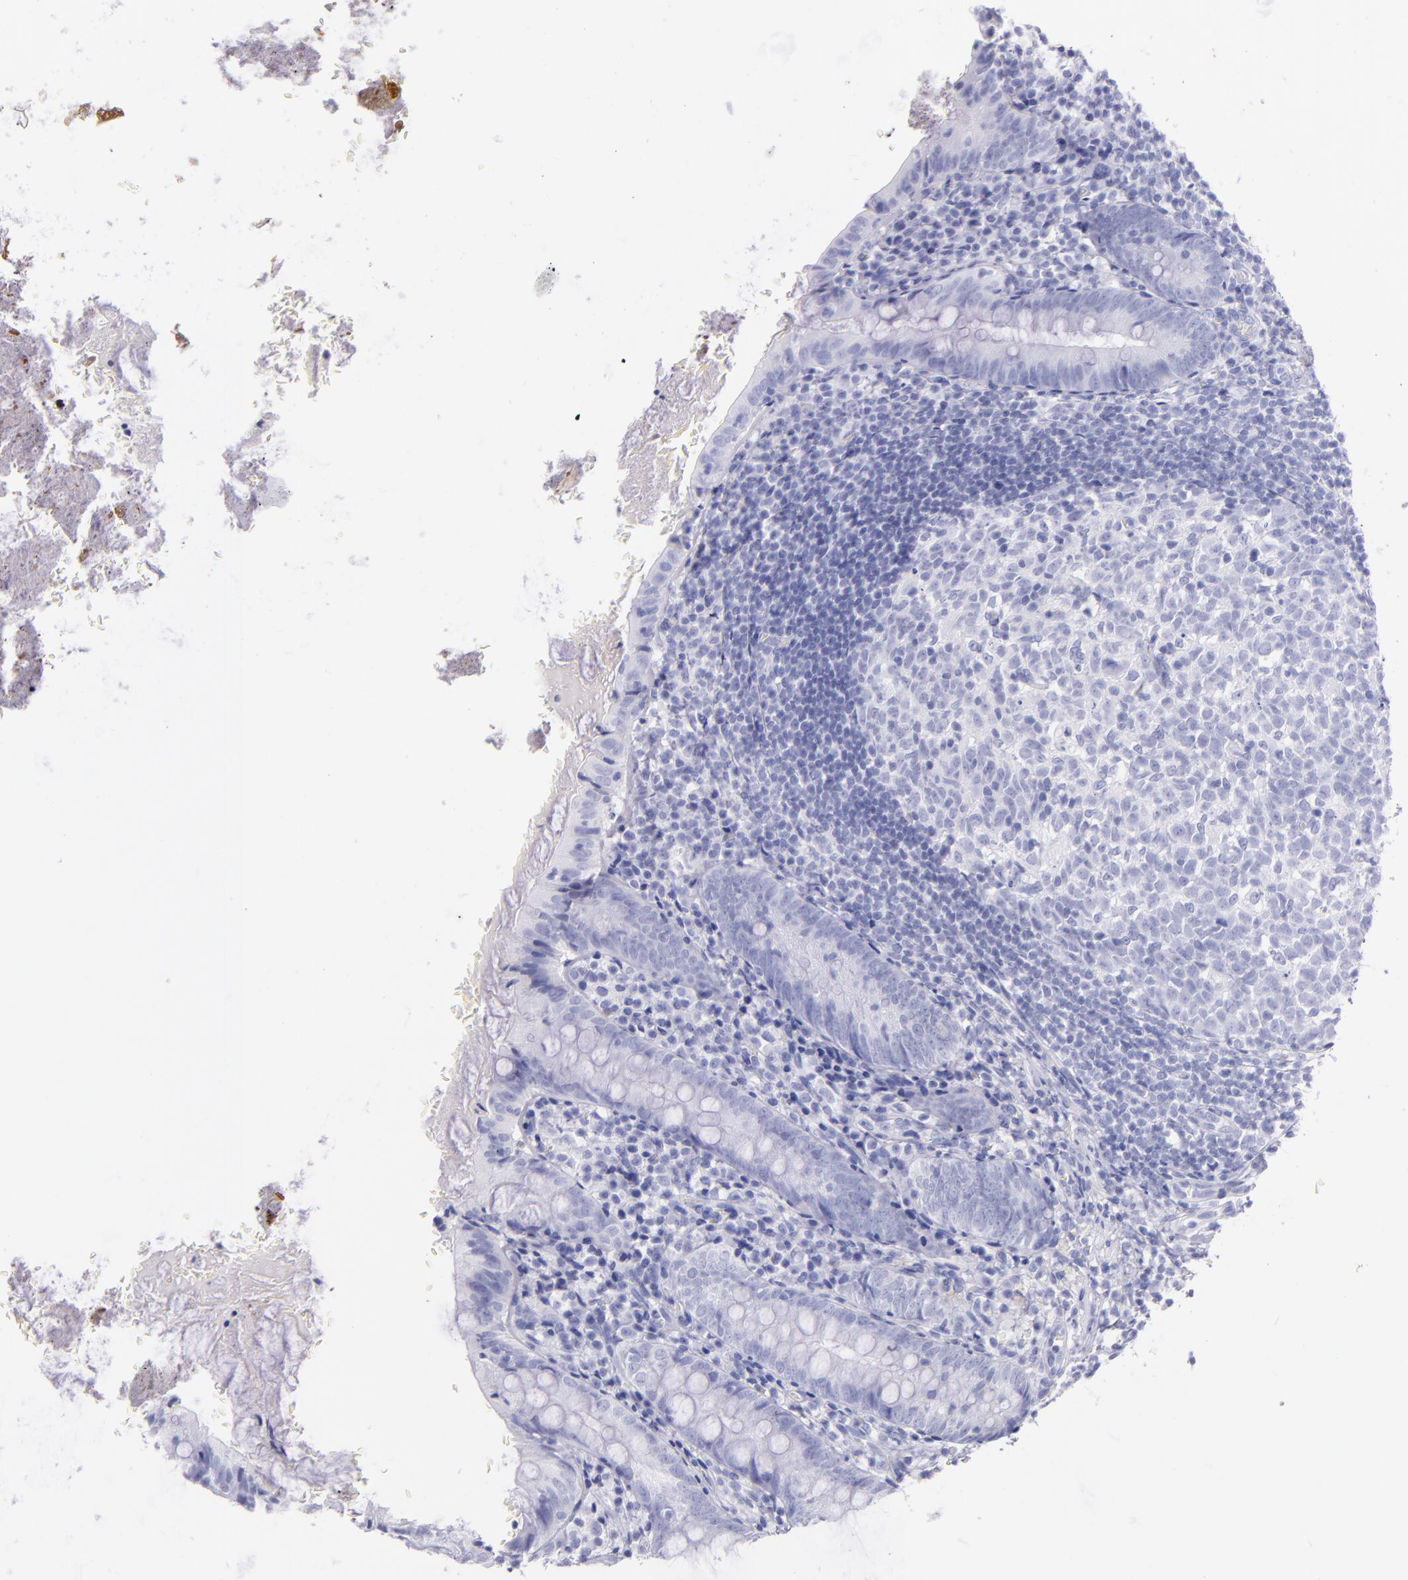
{"staining": {"intensity": "negative", "quantity": "none", "location": "none"}, "tissue": "appendix", "cell_type": "Glandular cells", "image_type": "normal", "snomed": [{"axis": "morphology", "description": "Normal tissue, NOS"}, {"axis": "topography", "description": "Appendix"}], "caption": "Immunohistochemical staining of normal appendix demonstrates no significant staining in glandular cells.", "gene": "SFTPB", "patient": {"sex": "female", "age": 10}}